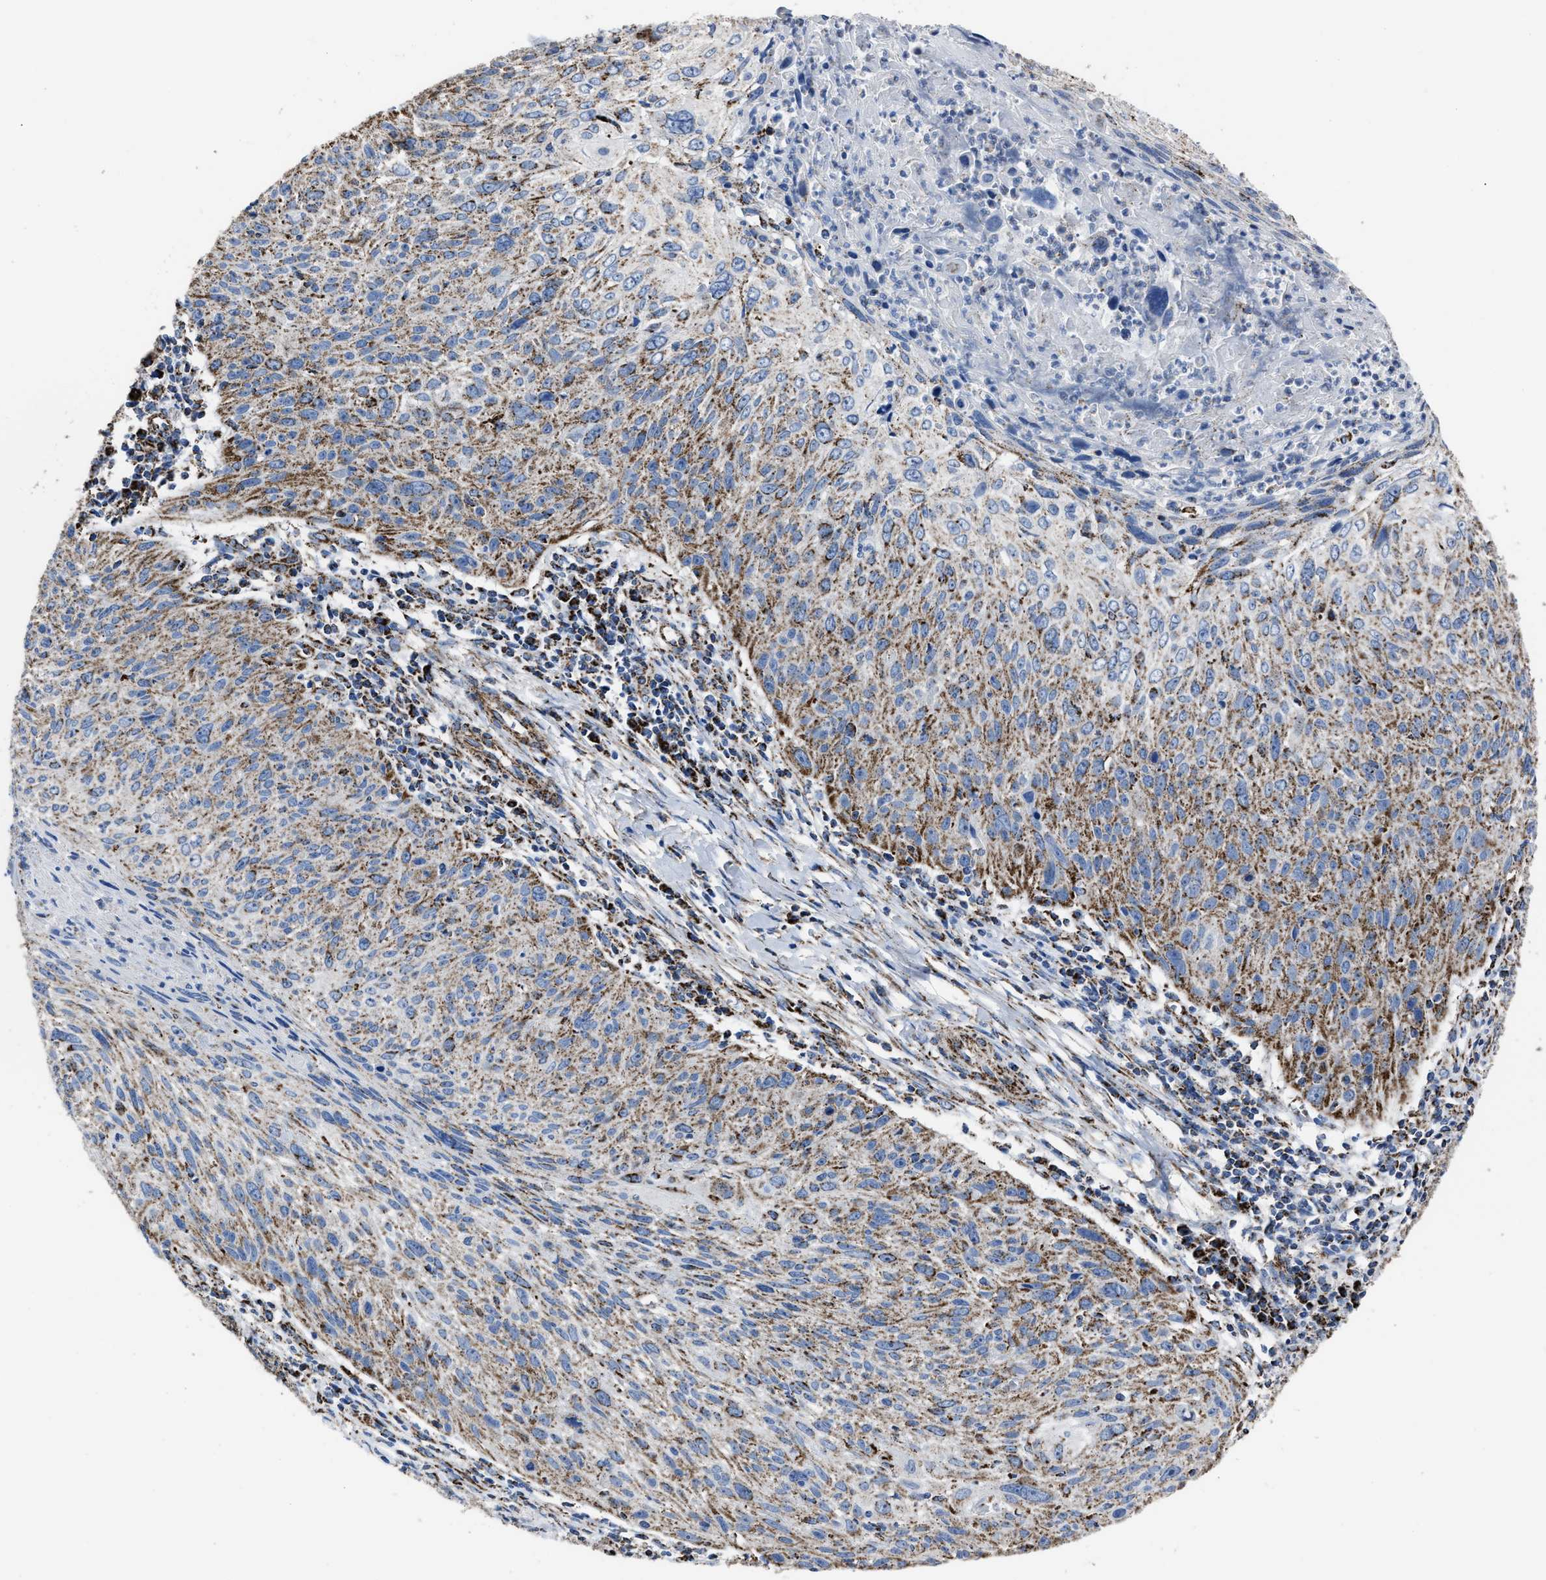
{"staining": {"intensity": "moderate", "quantity": ">75%", "location": "cytoplasmic/membranous"}, "tissue": "cervical cancer", "cell_type": "Tumor cells", "image_type": "cancer", "snomed": [{"axis": "morphology", "description": "Squamous cell carcinoma, NOS"}, {"axis": "topography", "description": "Cervix"}], "caption": "Immunohistochemical staining of human squamous cell carcinoma (cervical) exhibits moderate cytoplasmic/membranous protein positivity in about >75% of tumor cells.", "gene": "NDUFV3", "patient": {"sex": "female", "age": 51}}